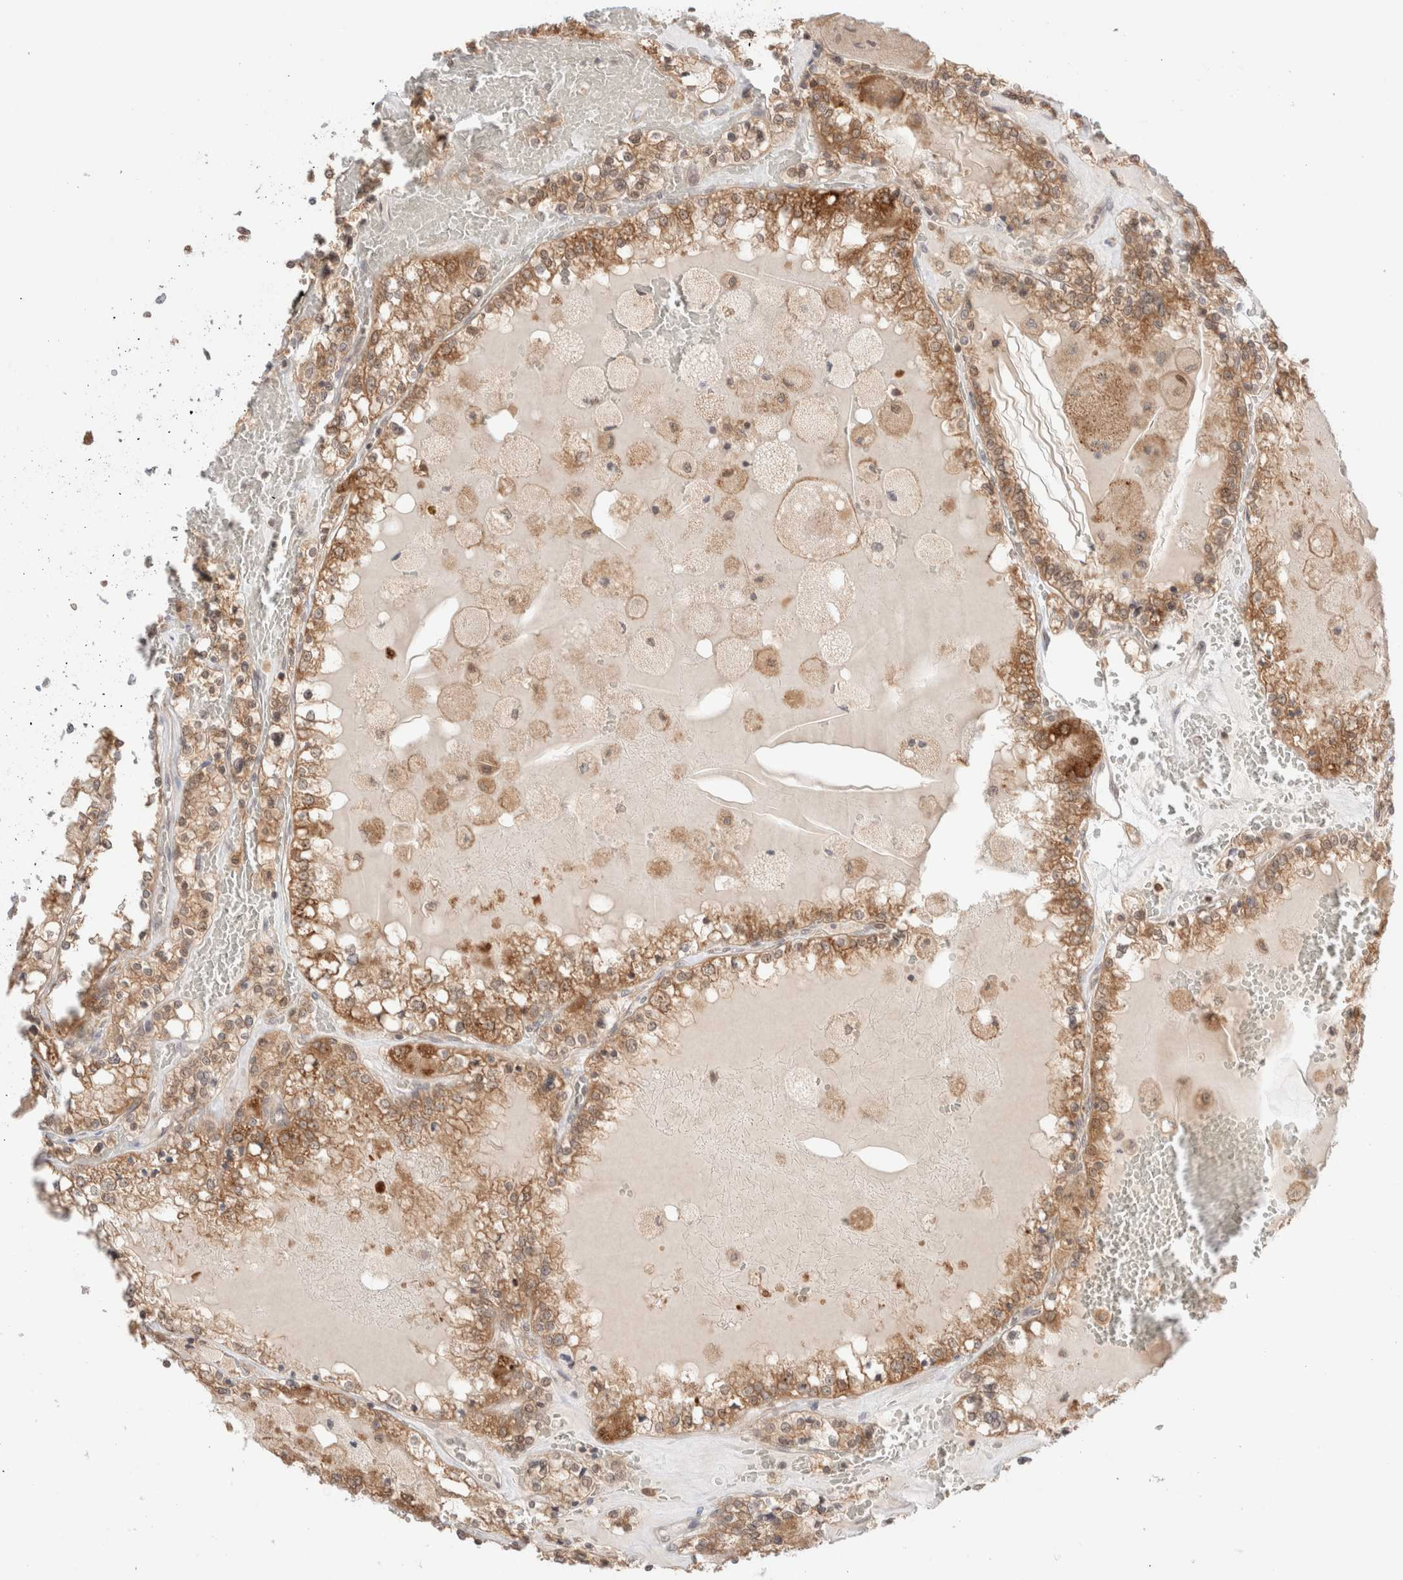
{"staining": {"intensity": "moderate", "quantity": ">75%", "location": "cytoplasmic/membranous"}, "tissue": "renal cancer", "cell_type": "Tumor cells", "image_type": "cancer", "snomed": [{"axis": "morphology", "description": "Adenocarcinoma, NOS"}, {"axis": "topography", "description": "Kidney"}], "caption": "IHC (DAB) staining of renal cancer reveals moderate cytoplasmic/membranous protein positivity in about >75% of tumor cells. (DAB (3,3'-diaminobenzidine) IHC, brown staining for protein, blue staining for nuclei).", "gene": "XKR4", "patient": {"sex": "female", "age": 56}}